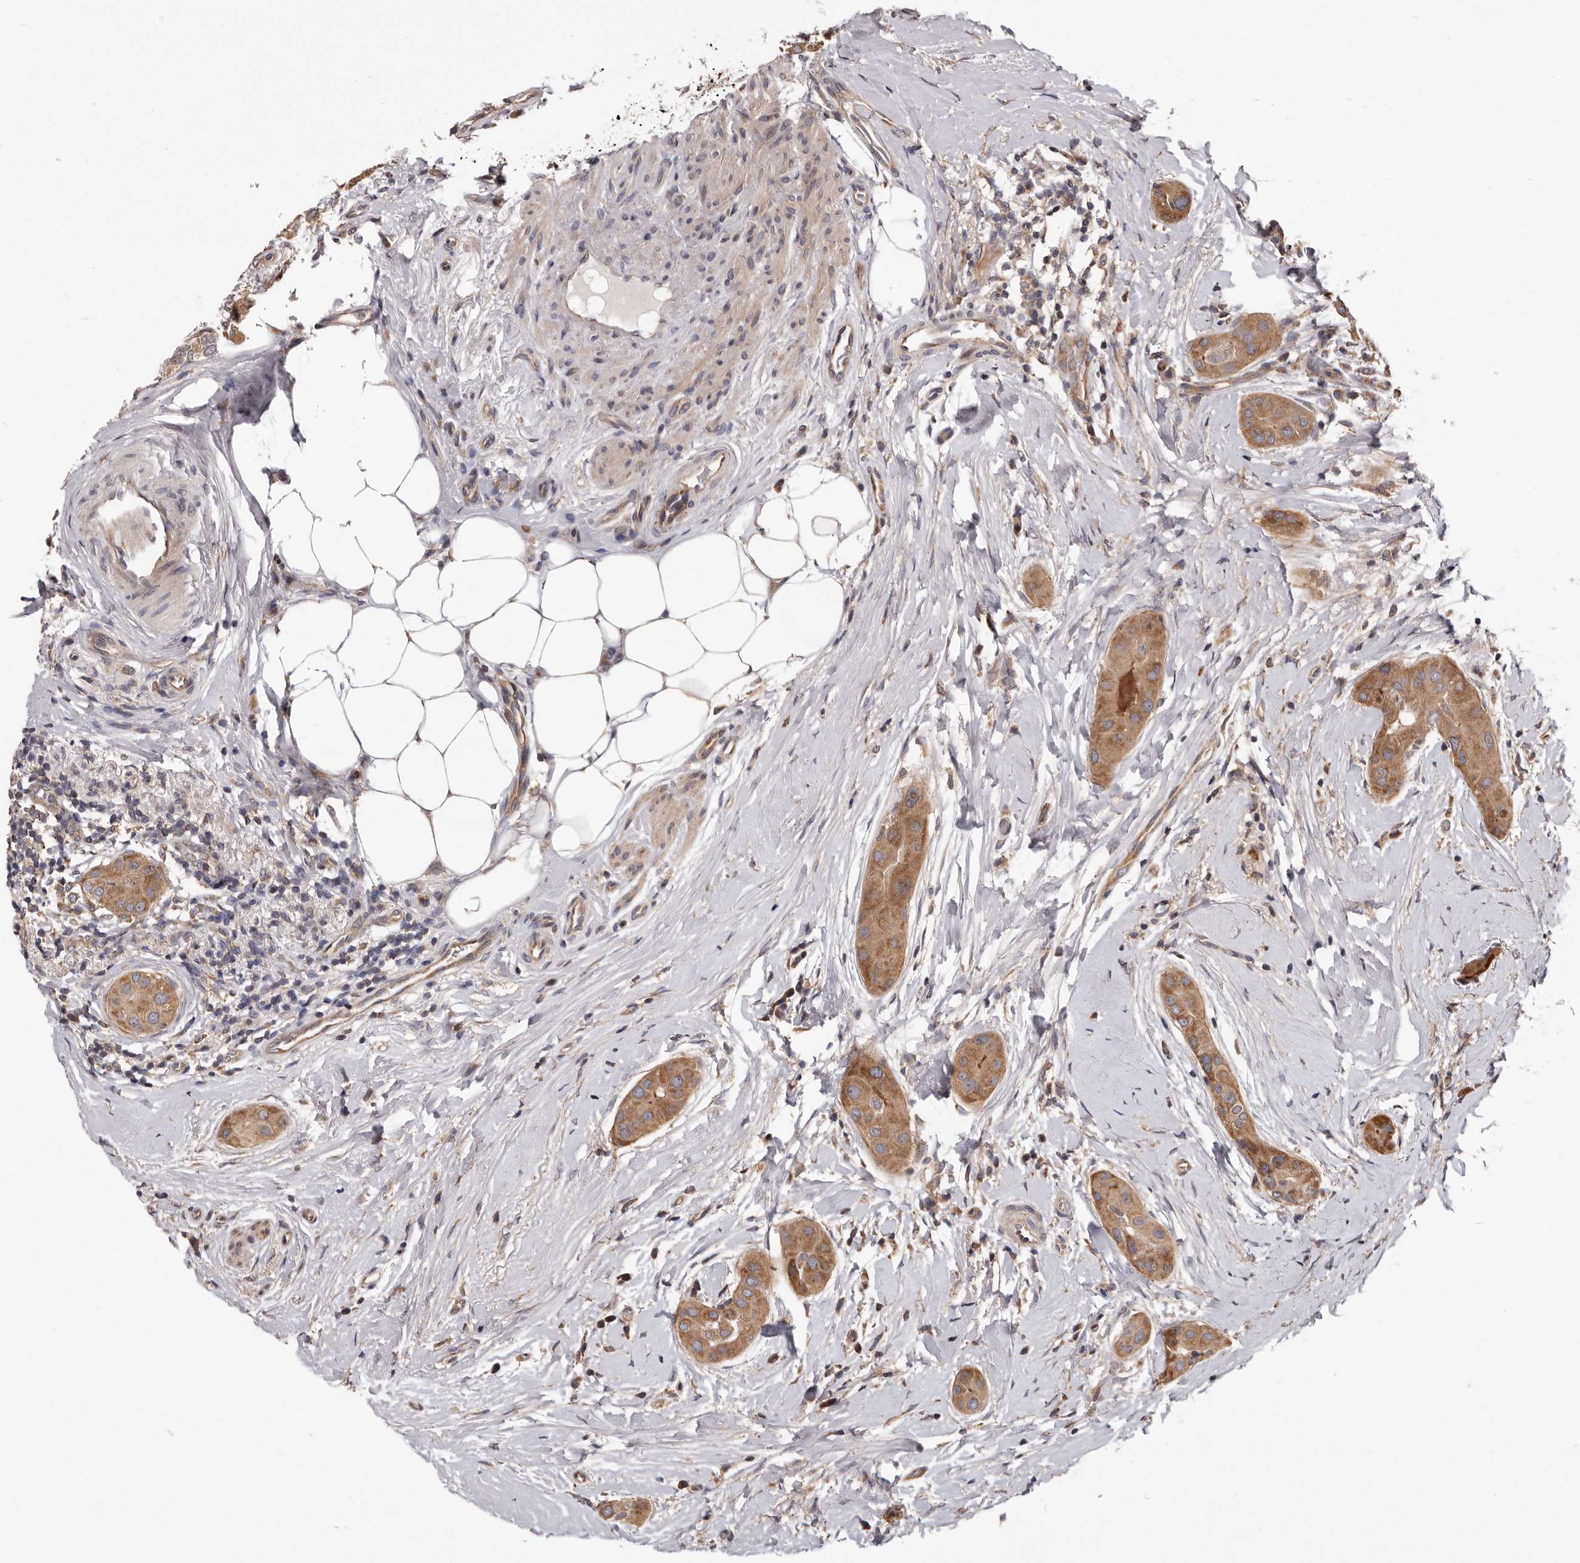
{"staining": {"intensity": "moderate", "quantity": ">75%", "location": "cytoplasmic/membranous"}, "tissue": "thyroid cancer", "cell_type": "Tumor cells", "image_type": "cancer", "snomed": [{"axis": "morphology", "description": "Papillary adenocarcinoma, NOS"}, {"axis": "topography", "description": "Thyroid gland"}], "caption": "Immunohistochemistry (IHC) (DAB (3,3'-diaminobenzidine)) staining of thyroid cancer exhibits moderate cytoplasmic/membranous protein expression in about >75% of tumor cells.", "gene": "VPS37A", "patient": {"sex": "male", "age": 33}}